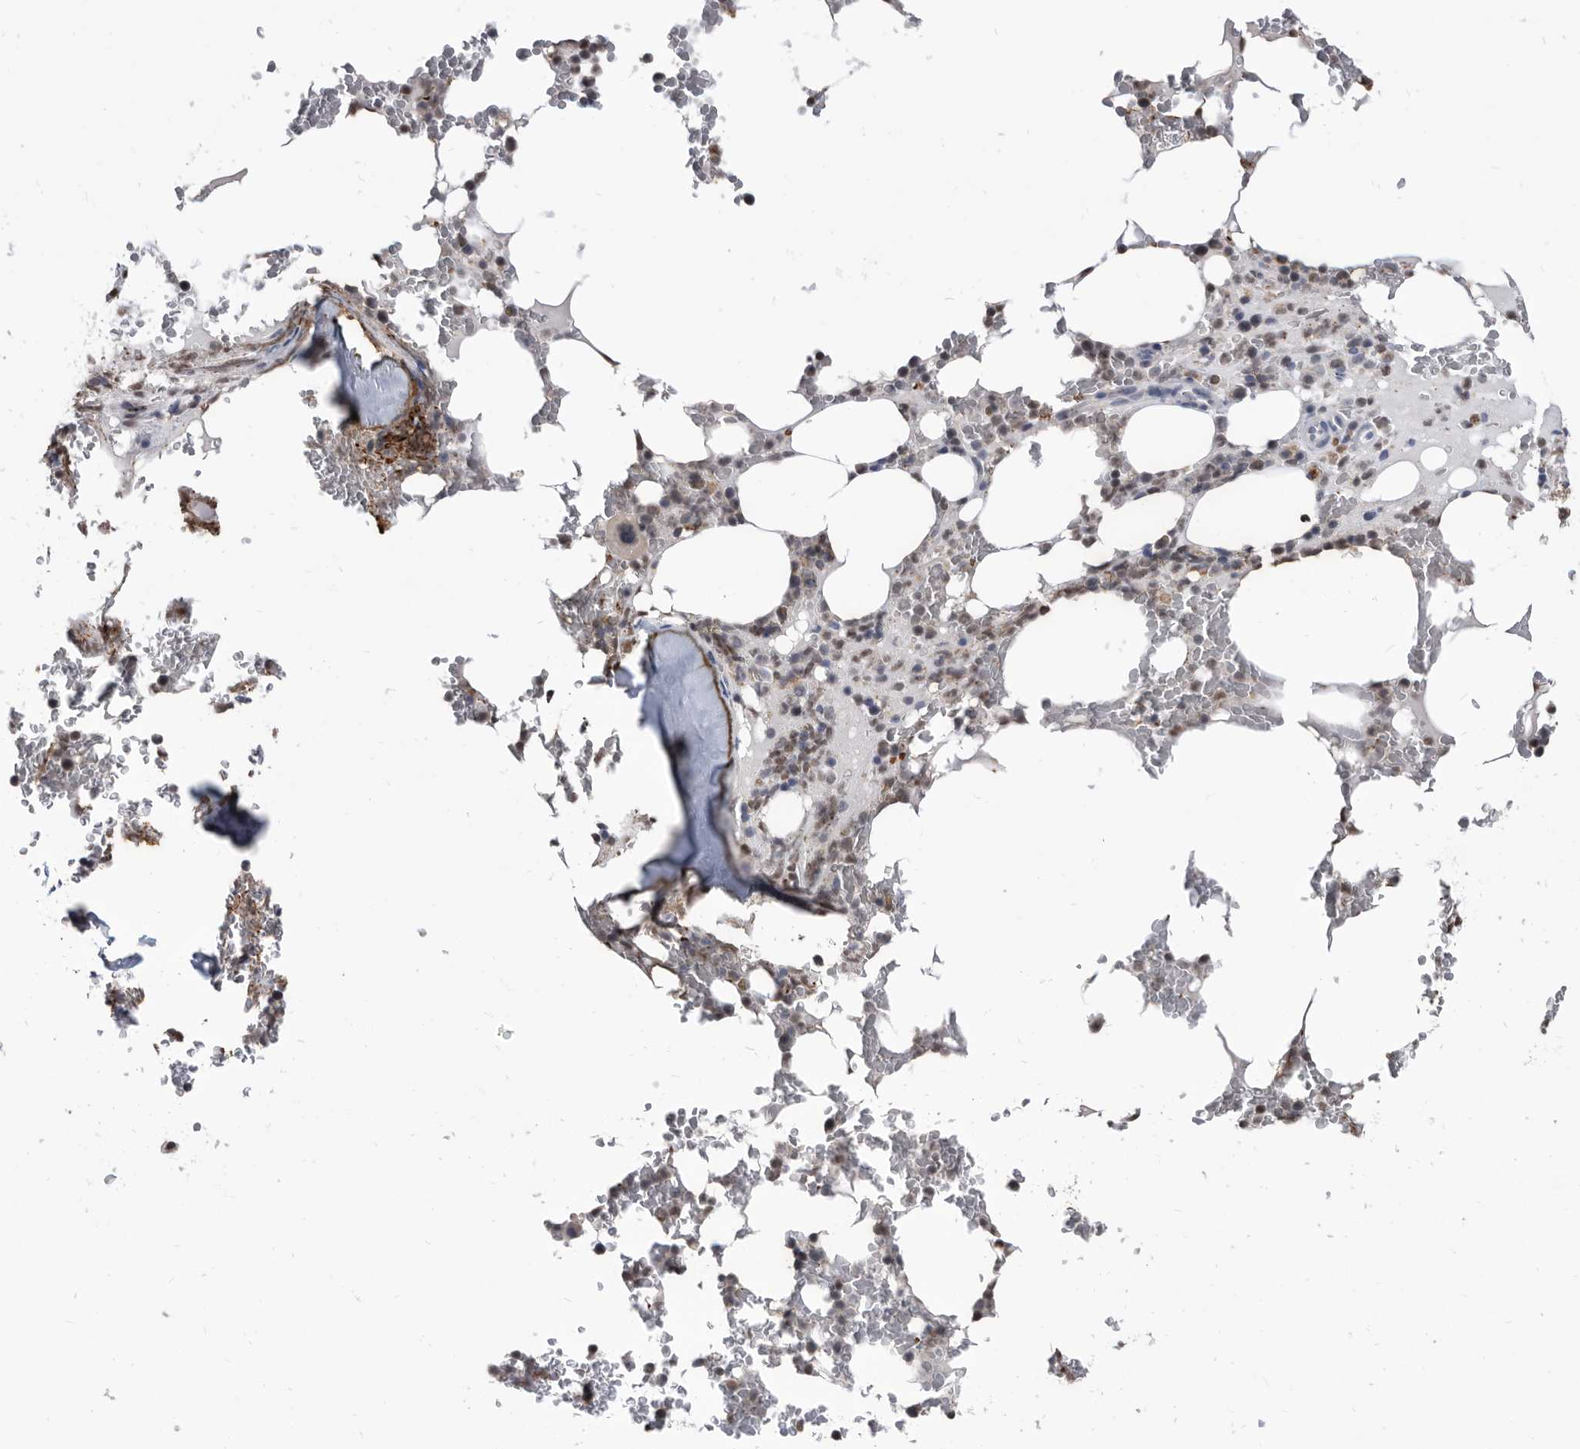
{"staining": {"intensity": "moderate", "quantity": "25%-75%", "location": "nuclear"}, "tissue": "bone marrow", "cell_type": "Hematopoietic cells", "image_type": "normal", "snomed": [{"axis": "morphology", "description": "Normal tissue, NOS"}, {"axis": "topography", "description": "Bone marrow"}], "caption": "Immunohistochemistry (DAB (3,3'-diaminobenzidine)) staining of normal human bone marrow shows moderate nuclear protein expression in about 25%-75% of hematopoietic cells. Nuclei are stained in blue.", "gene": "TSTD1", "patient": {"sex": "male", "age": 58}}